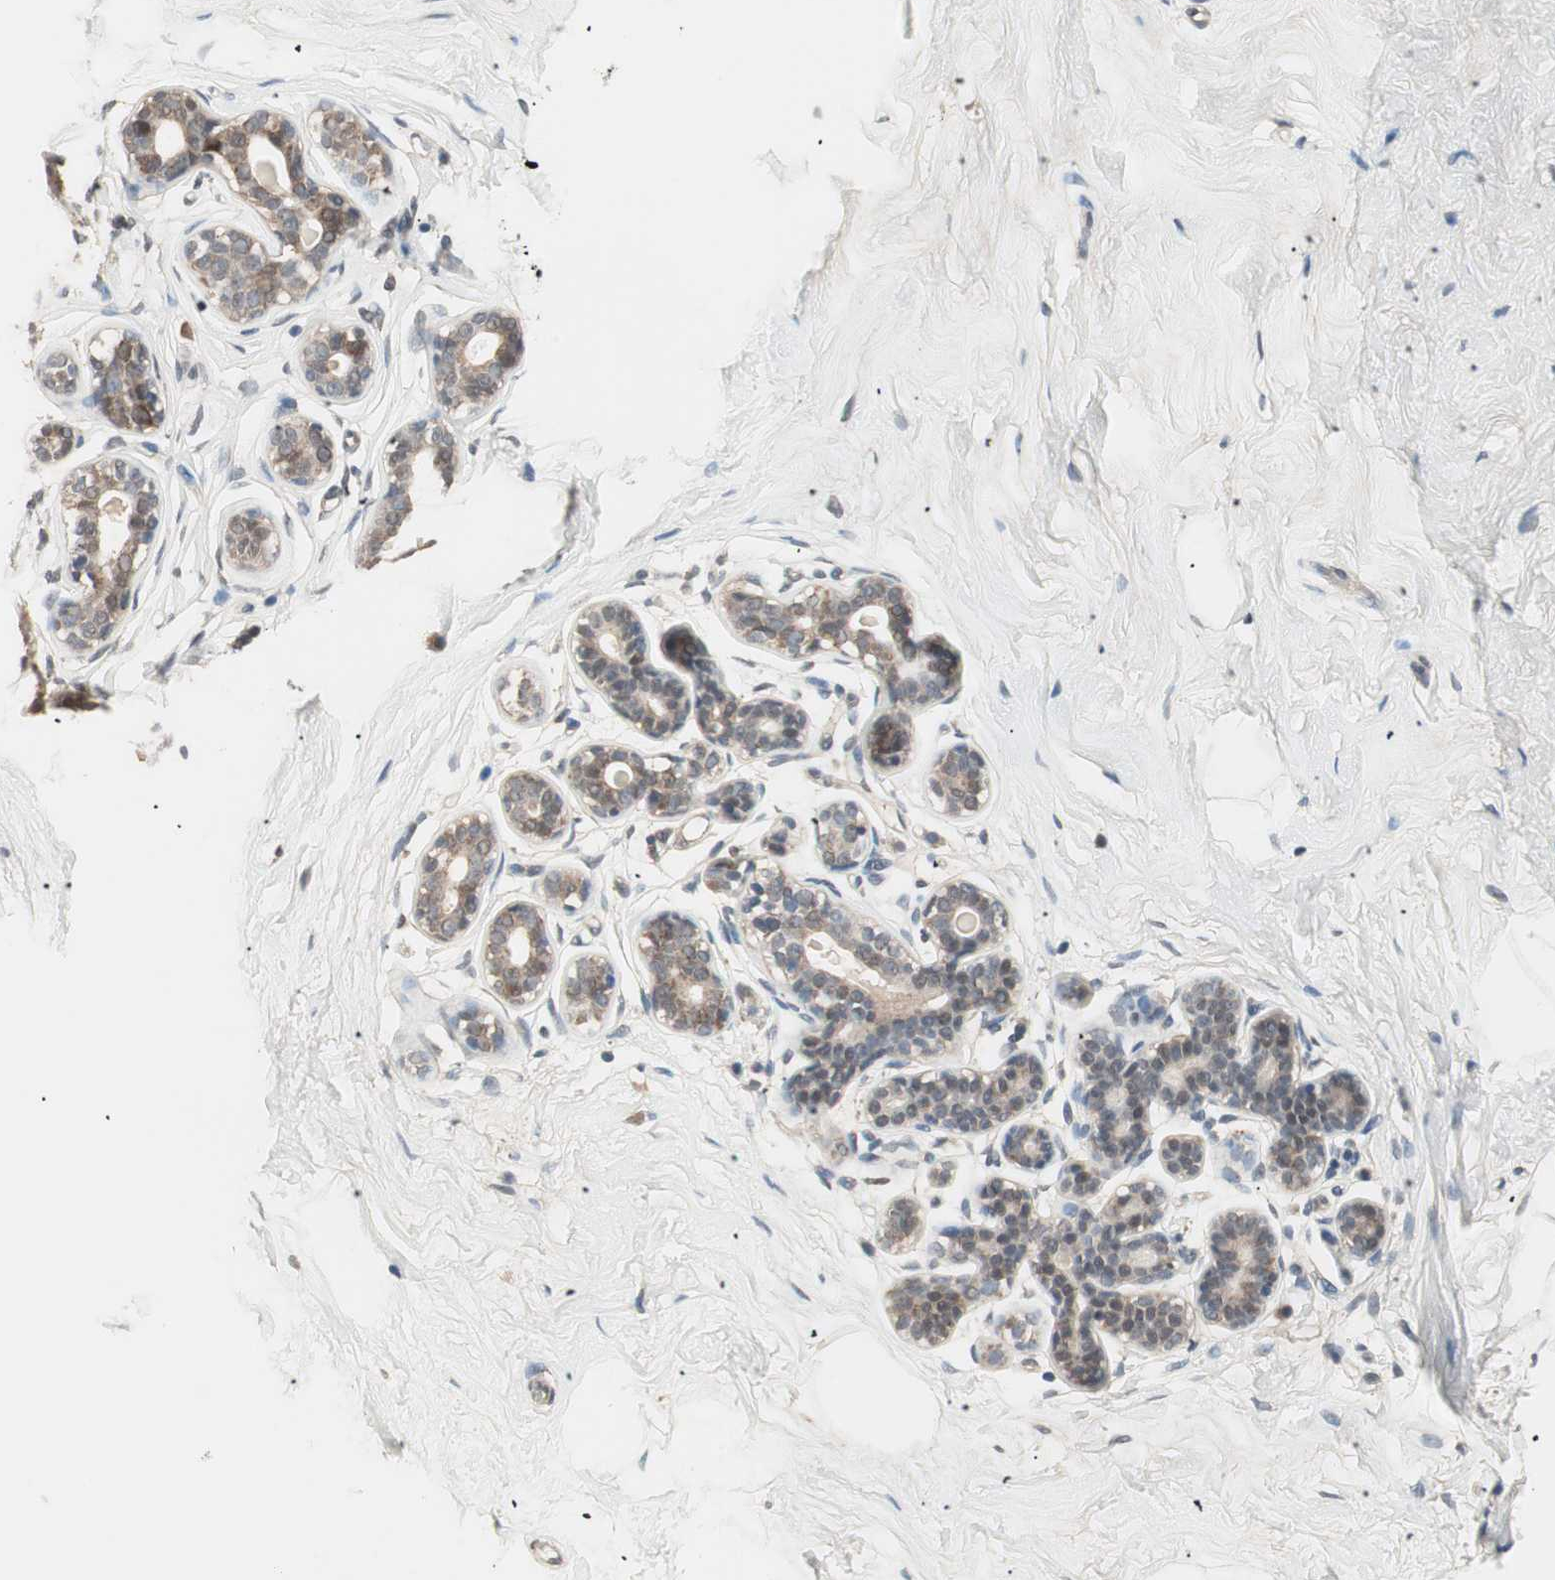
{"staining": {"intensity": "negative", "quantity": "none", "location": "none"}, "tissue": "breast", "cell_type": "Adipocytes", "image_type": "normal", "snomed": [{"axis": "morphology", "description": "Normal tissue, NOS"}, {"axis": "topography", "description": "Breast"}], "caption": "Immunohistochemistry (IHC) of unremarkable breast reveals no positivity in adipocytes. (Immunohistochemistry, brightfield microscopy, high magnification).", "gene": "NFRKB", "patient": {"sex": "female", "age": 23}}